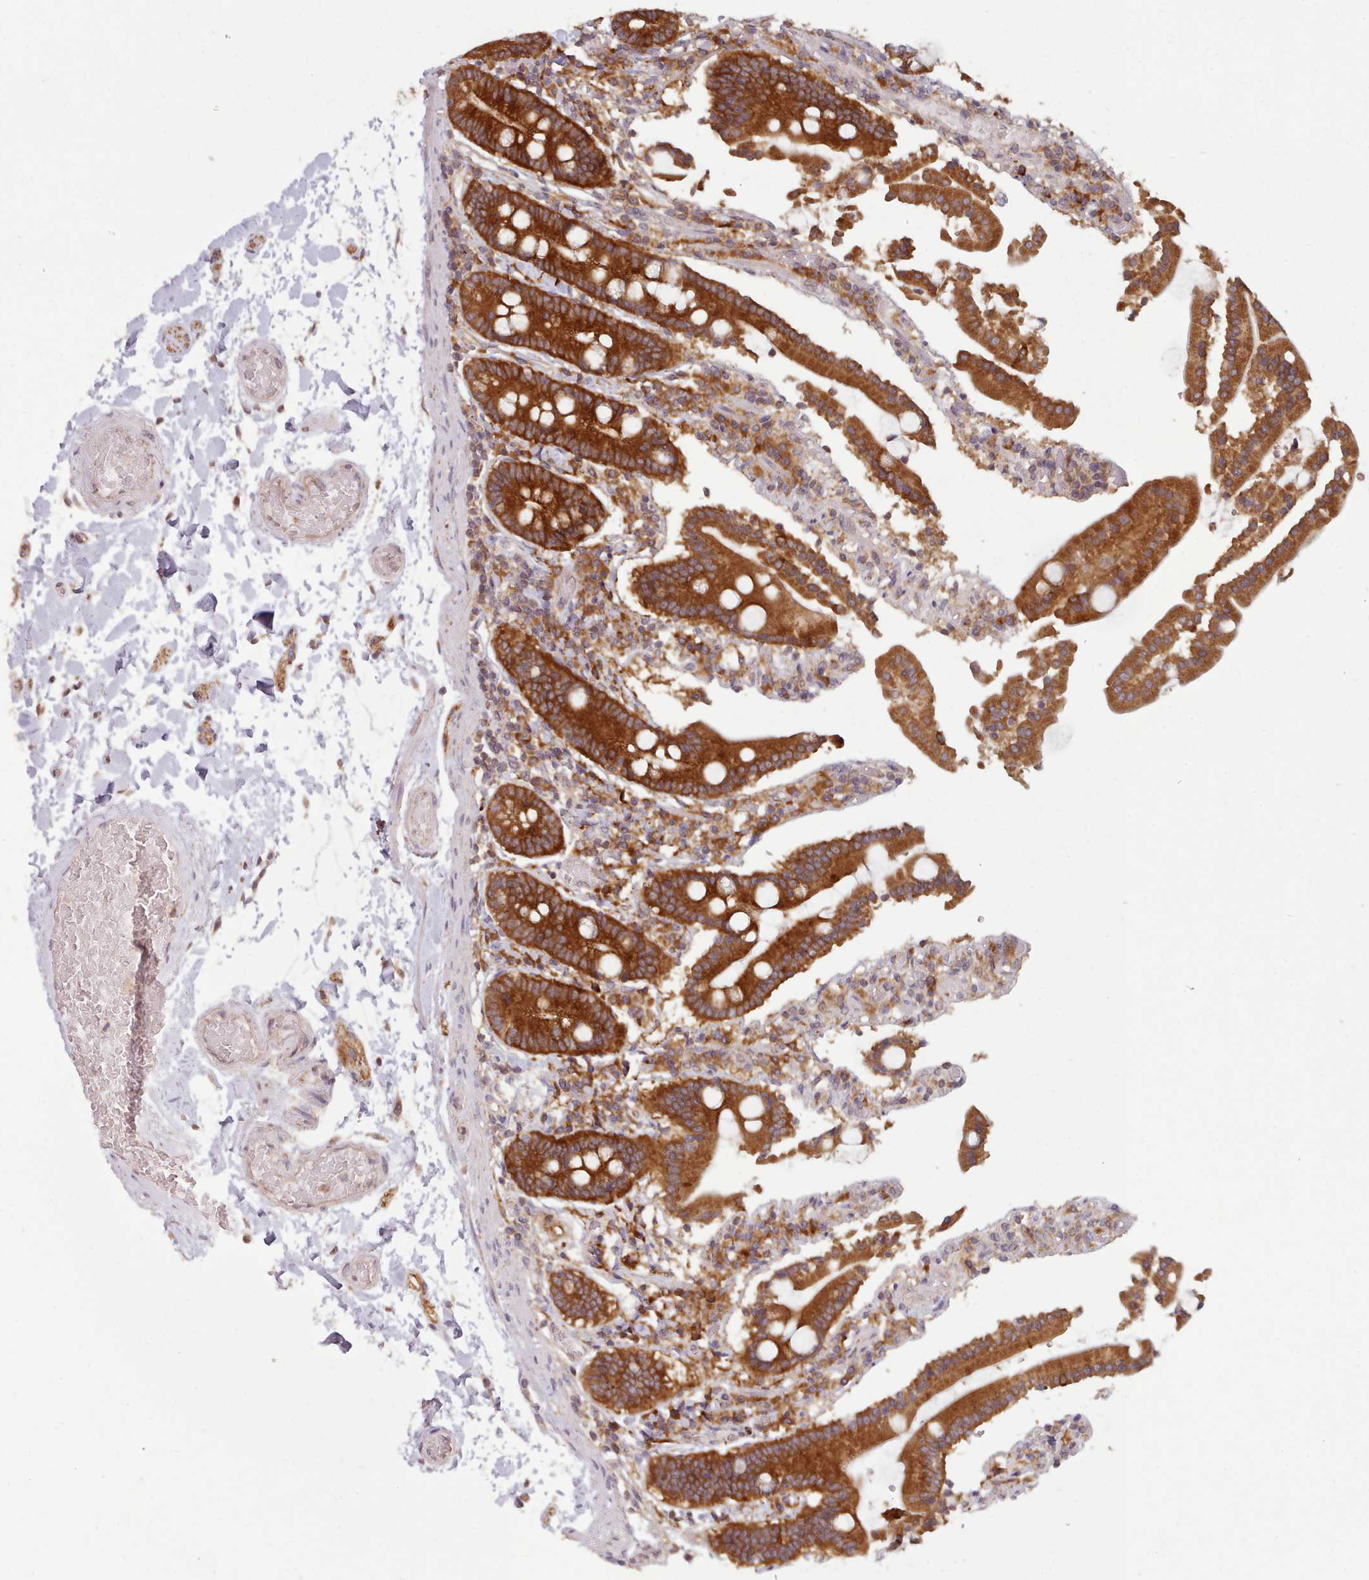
{"staining": {"intensity": "strong", "quantity": ">75%", "location": "cytoplasmic/membranous"}, "tissue": "duodenum", "cell_type": "Glandular cells", "image_type": "normal", "snomed": [{"axis": "morphology", "description": "Normal tissue, NOS"}, {"axis": "topography", "description": "Duodenum"}], "caption": "DAB immunohistochemical staining of unremarkable duodenum exhibits strong cytoplasmic/membranous protein staining in approximately >75% of glandular cells.", "gene": "CRYBG1", "patient": {"sex": "male", "age": 55}}